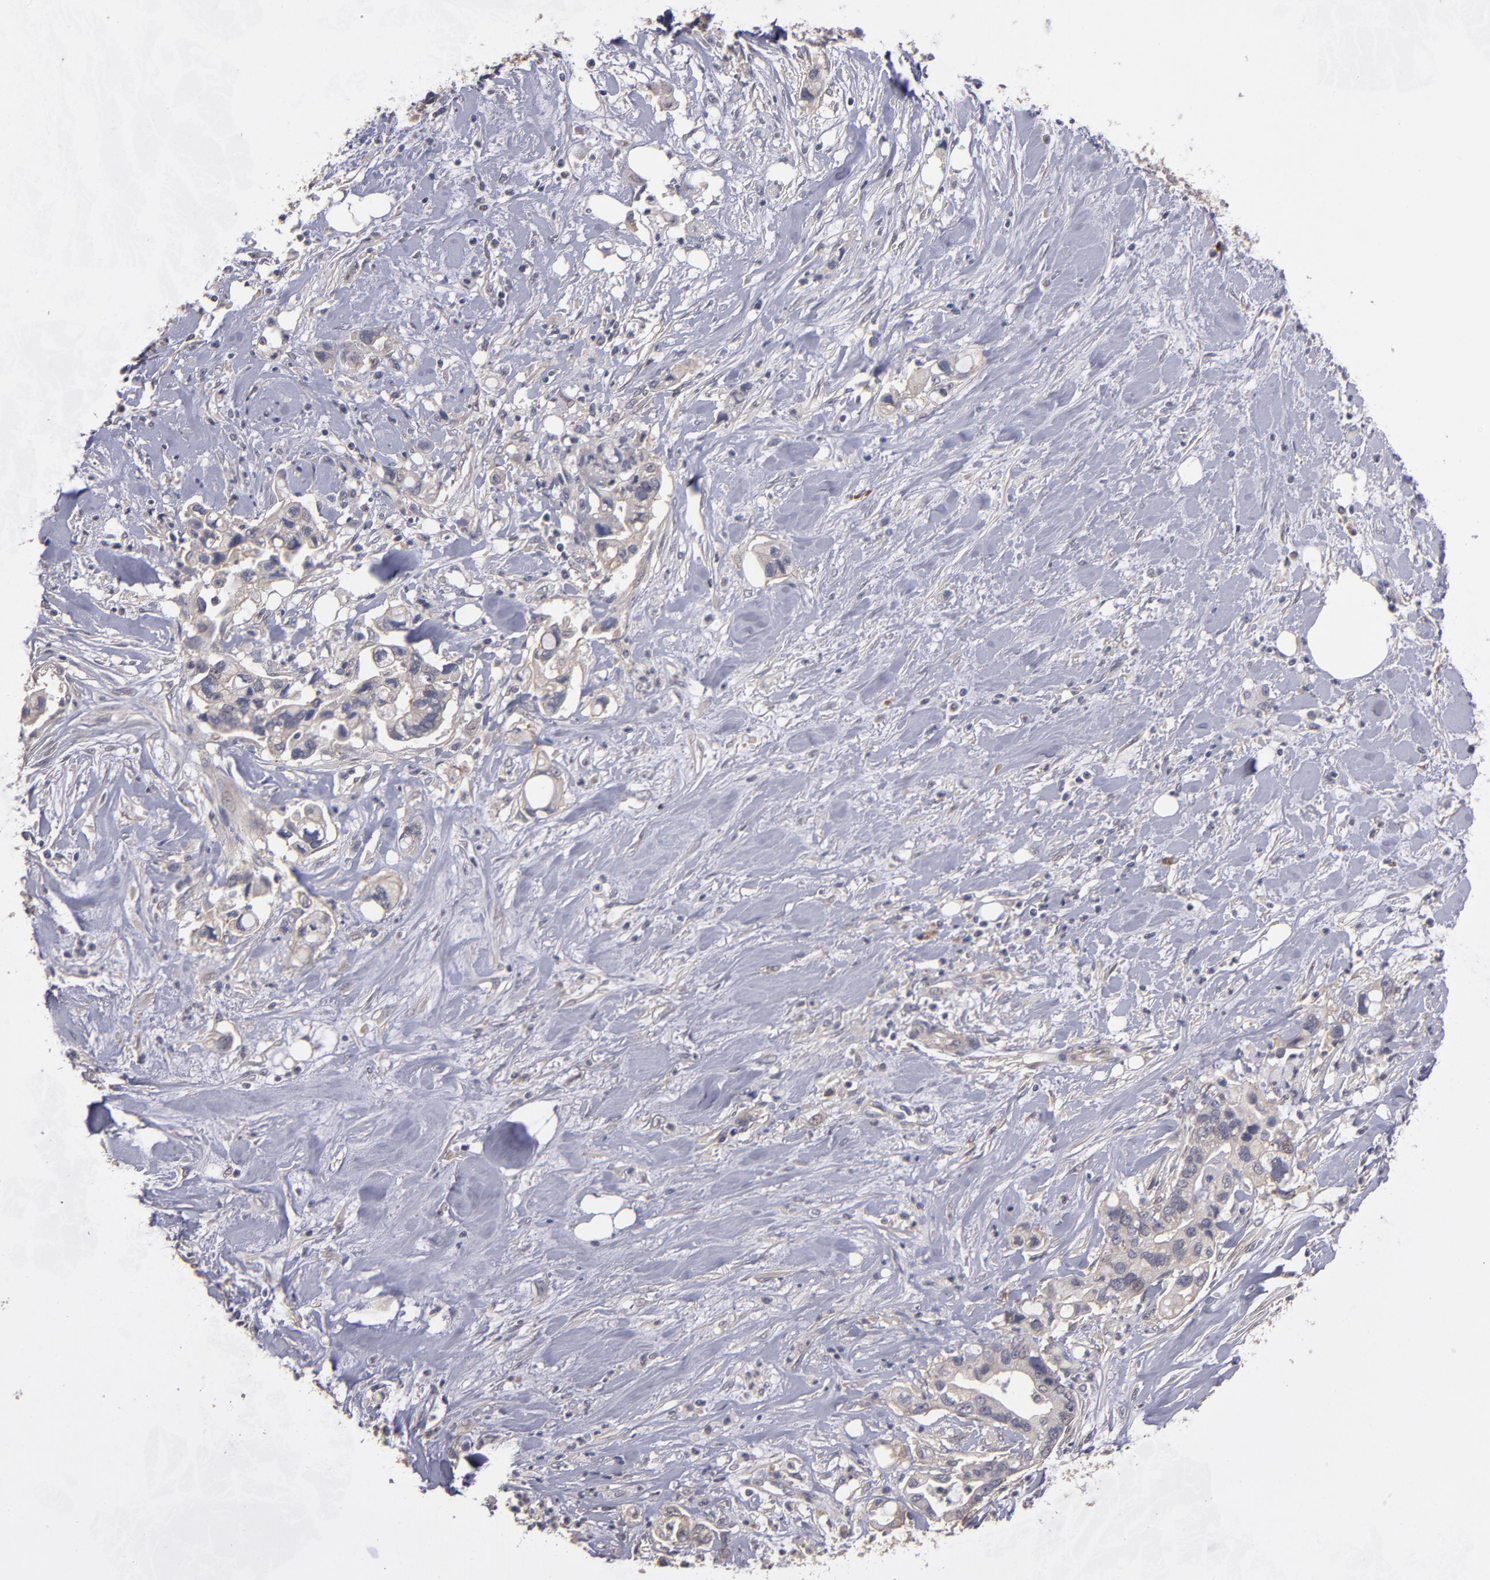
{"staining": {"intensity": "weak", "quantity": "<25%", "location": "cytoplasmic/membranous"}, "tissue": "pancreatic cancer", "cell_type": "Tumor cells", "image_type": "cancer", "snomed": [{"axis": "morphology", "description": "Adenocarcinoma, NOS"}, {"axis": "topography", "description": "Pancreas"}], "caption": "A high-resolution photomicrograph shows immunohistochemistry staining of pancreatic adenocarcinoma, which exhibits no significant expression in tumor cells. The staining was performed using DAB (3,3'-diaminobenzidine) to visualize the protein expression in brown, while the nuclei were stained in blue with hematoxylin (Magnification: 20x).", "gene": "CTSO", "patient": {"sex": "male", "age": 70}}